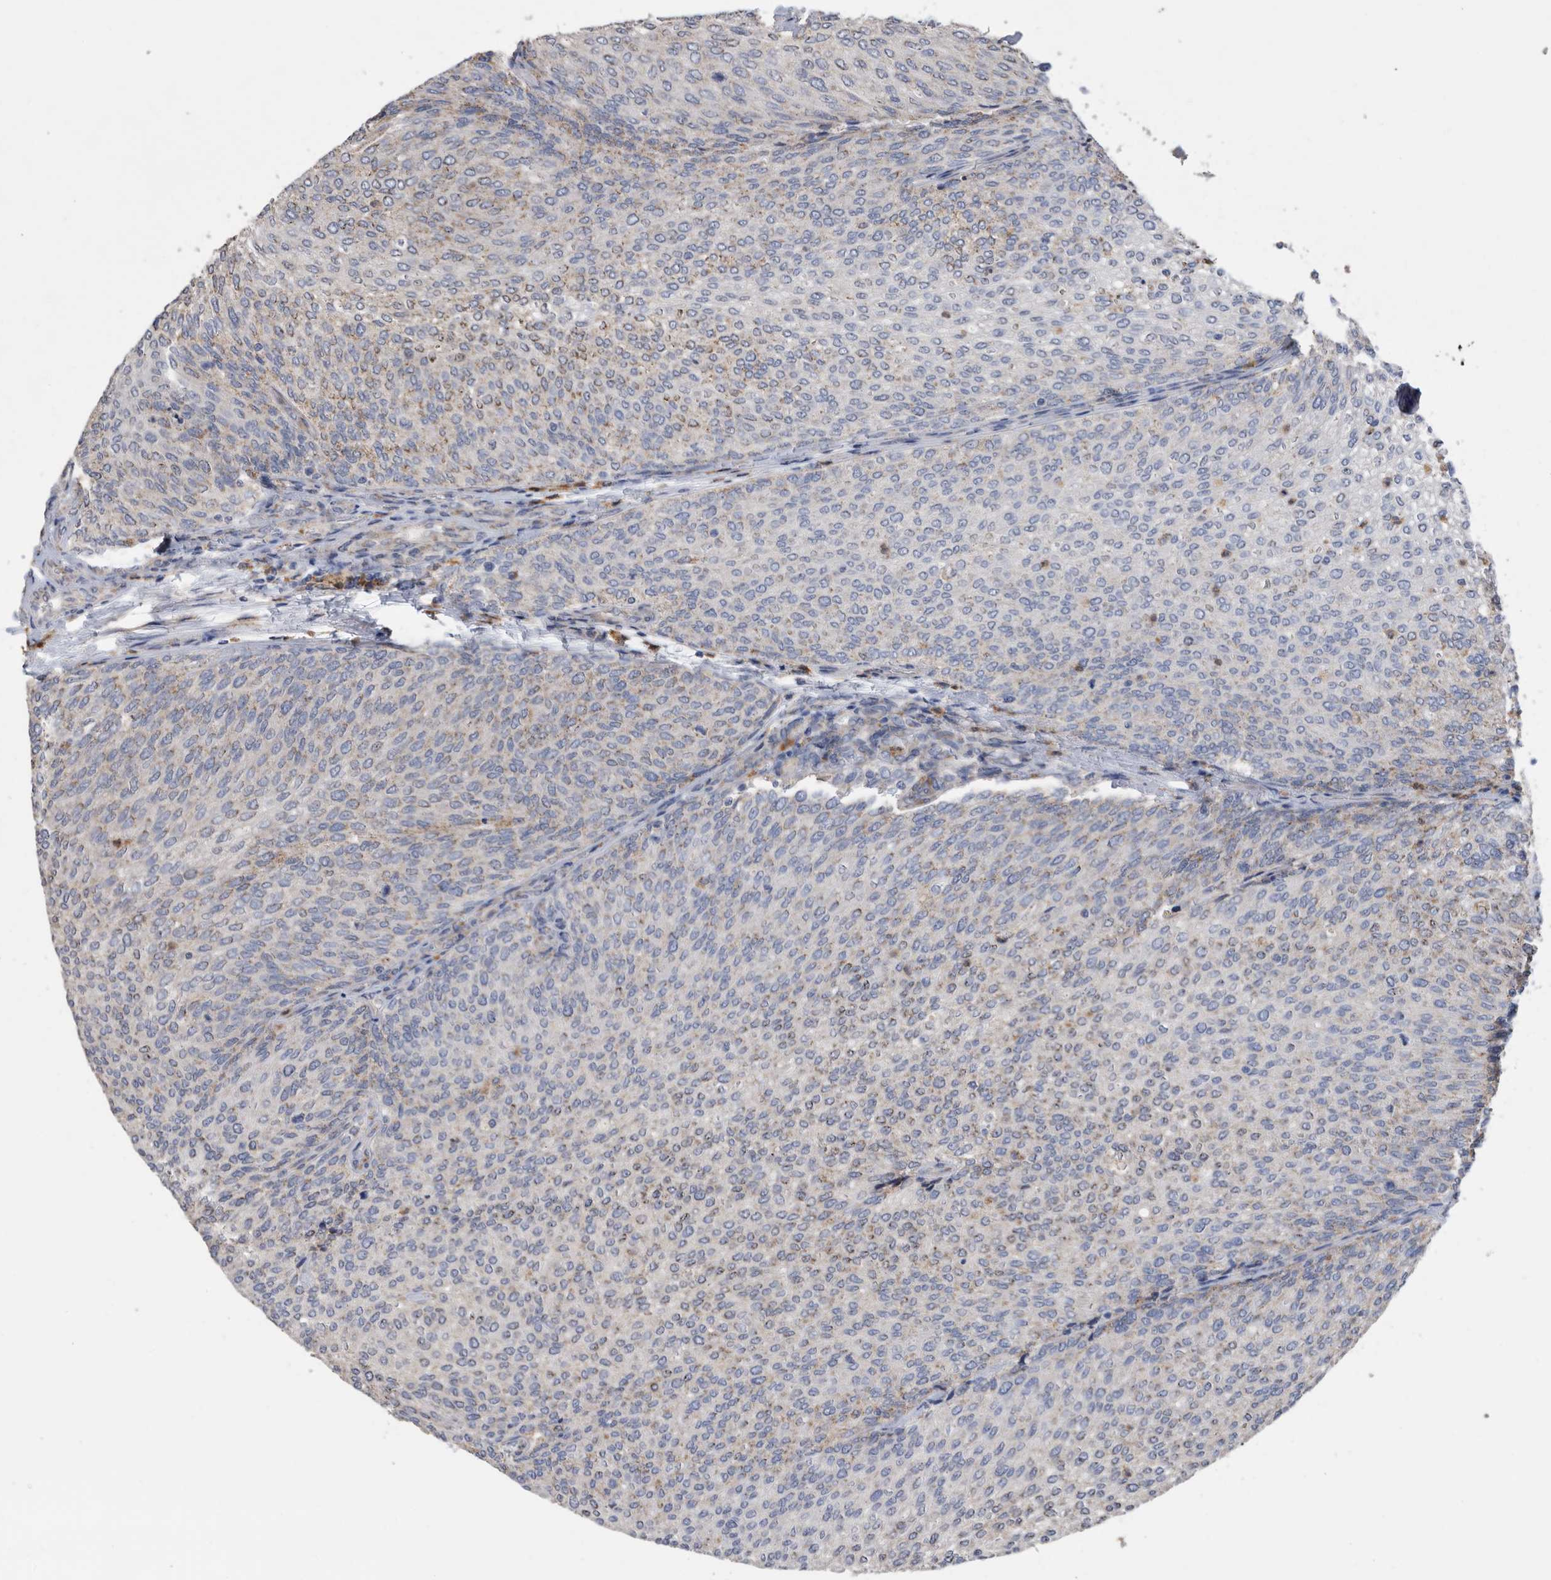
{"staining": {"intensity": "moderate", "quantity": "25%-75%", "location": "cytoplasmic/membranous"}, "tissue": "urothelial cancer", "cell_type": "Tumor cells", "image_type": "cancer", "snomed": [{"axis": "morphology", "description": "Urothelial carcinoma, Low grade"}, {"axis": "topography", "description": "Urinary bladder"}], "caption": "DAB (3,3'-diaminobenzidine) immunohistochemical staining of human urothelial carcinoma (low-grade) shows moderate cytoplasmic/membranous protein staining in approximately 25%-75% of tumor cells.", "gene": "CRISPLD2", "patient": {"sex": "female", "age": 79}}